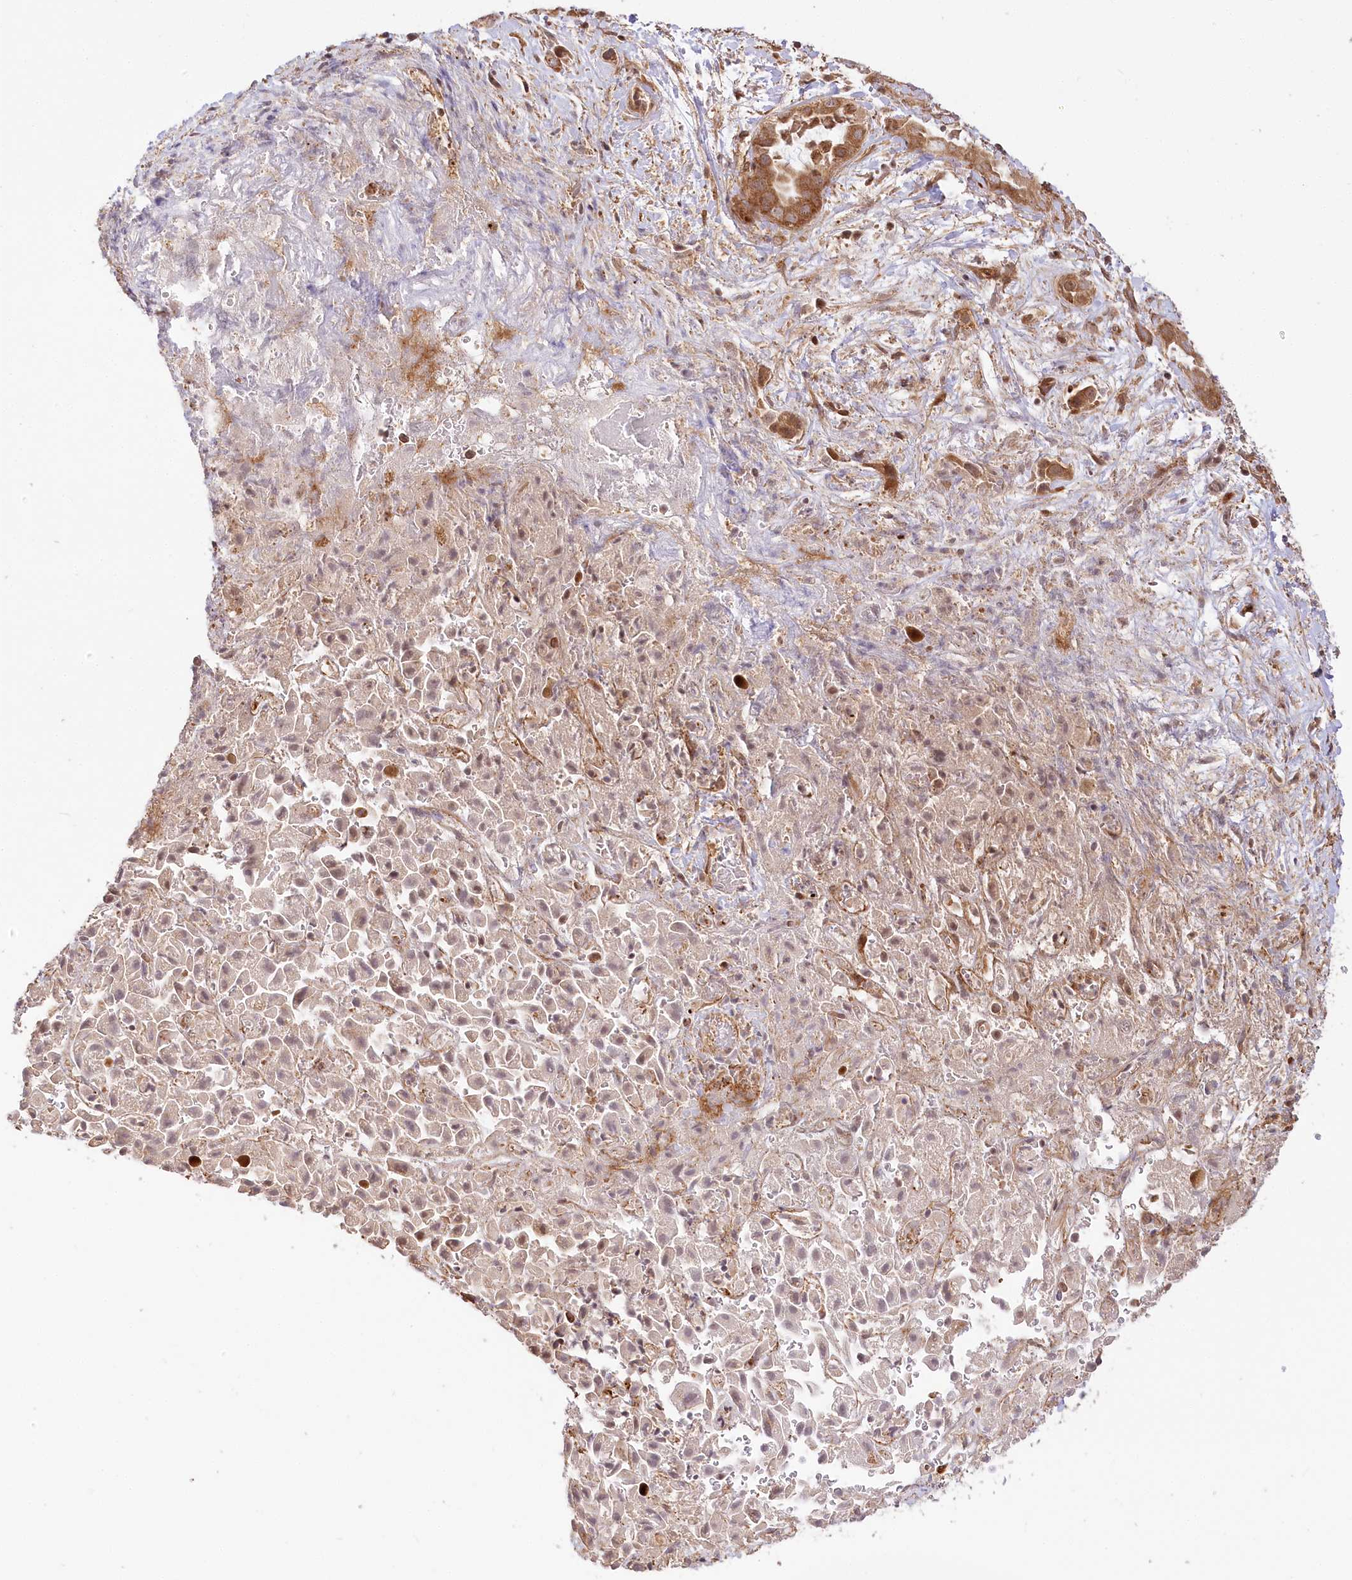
{"staining": {"intensity": "moderate", "quantity": ">75%", "location": "cytoplasmic/membranous"}, "tissue": "liver cancer", "cell_type": "Tumor cells", "image_type": "cancer", "snomed": [{"axis": "morphology", "description": "Cholangiocarcinoma"}, {"axis": "topography", "description": "Liver"}], "caption": "A brown stain highlights moderate cytoplasmic/membranous positivity of a protein in human liver cancer tumor cells.", "gene": "CEP70", "patient": {"sex": "female", "age": 52}}